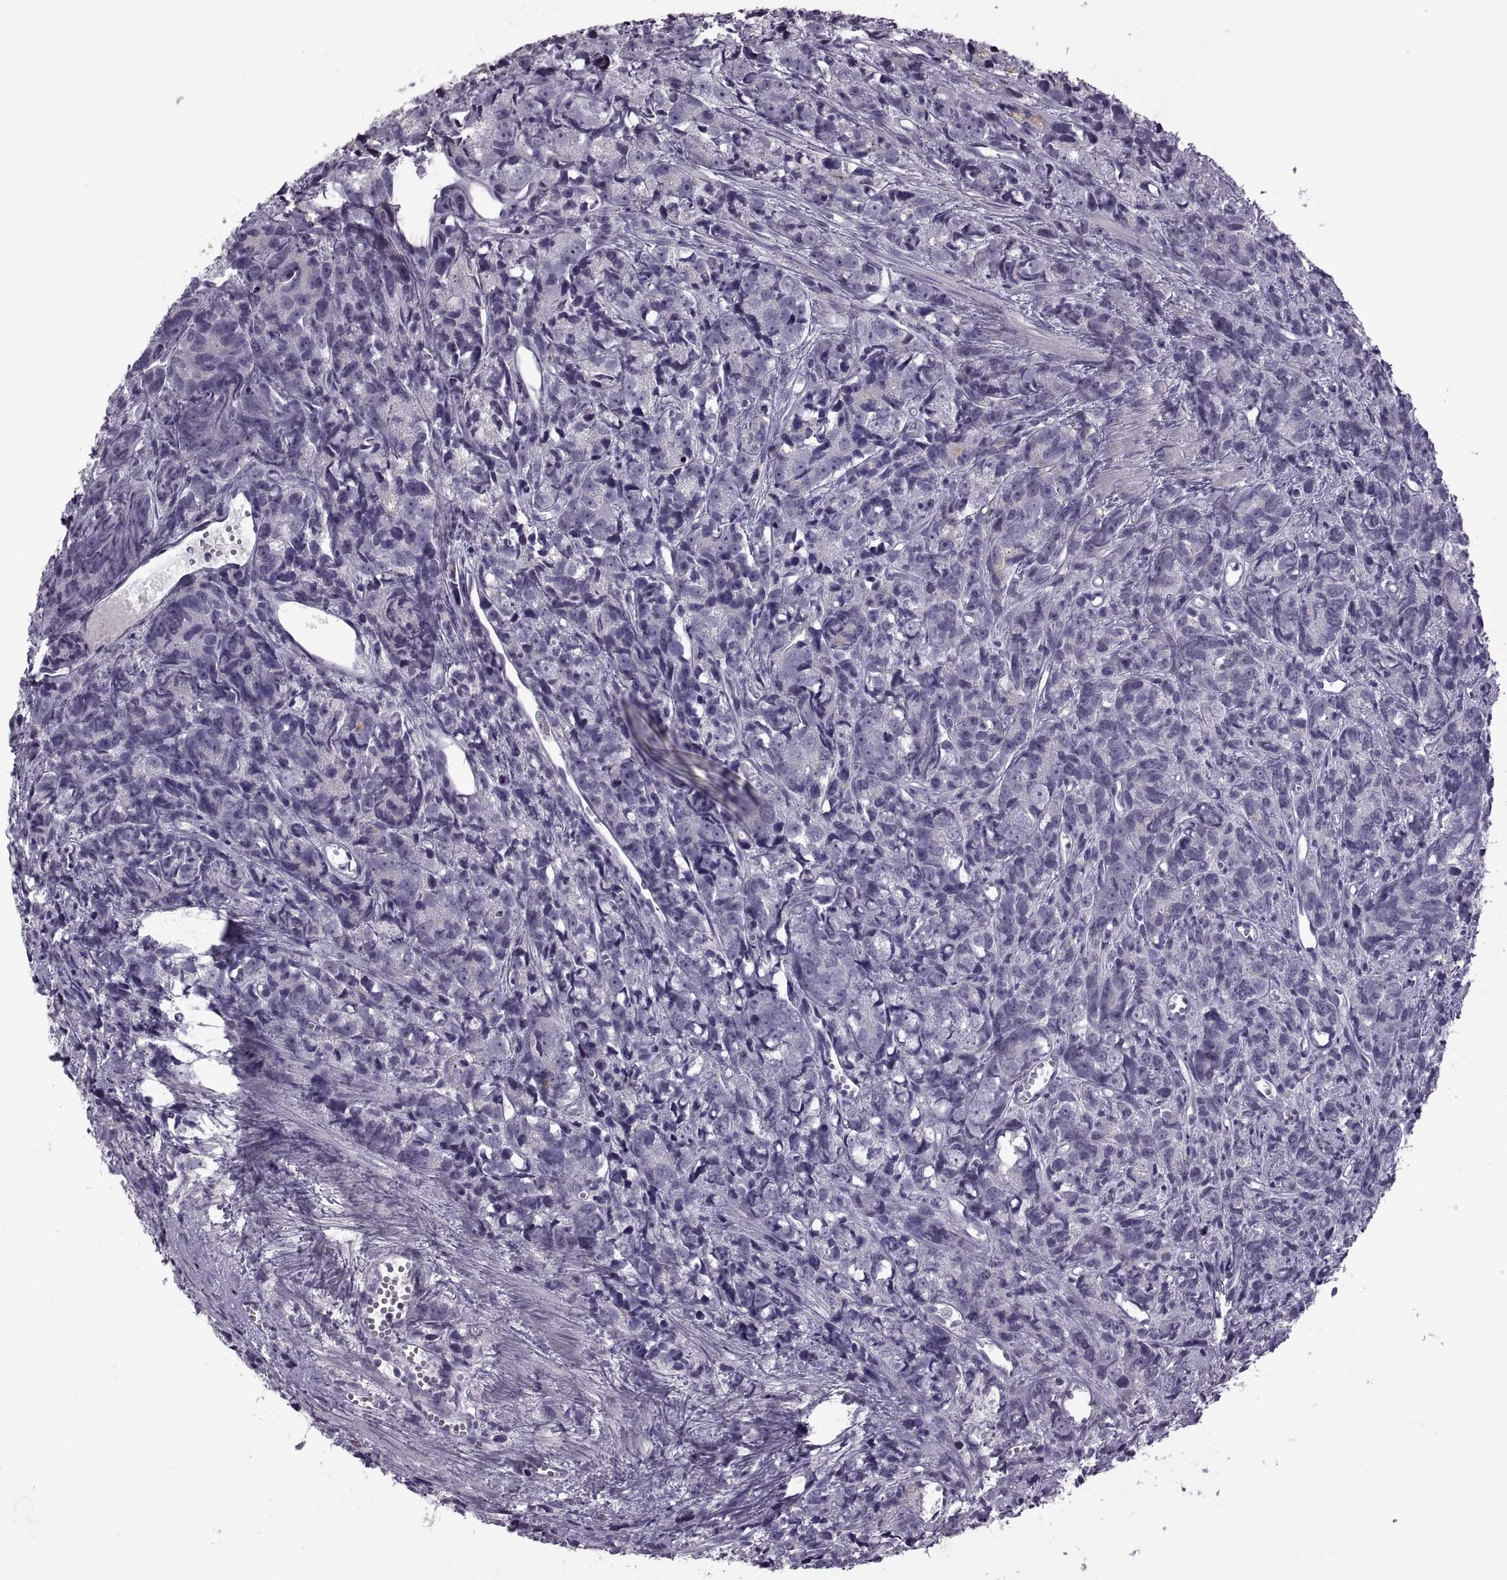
{"staining": {"intensity": "negative", "quantity": "none", "location": "none"}, "tissue": "prostate cancer", "cell_type": "Tumor cells", "image_type": "cancer", "snomed": [{"axis": "morphology", "description": "Adenocarcinoma, High grade"}, {"axis": "topography", "description": "Prostate"}], "caption": "Prostate cancer (high-grade adenocarcinoma) was stained to show a protein in brown. There is no significant positivity in tumor cells.", "gene": "RSPH6A", "patient": {"sex": "male", "age": 77}}